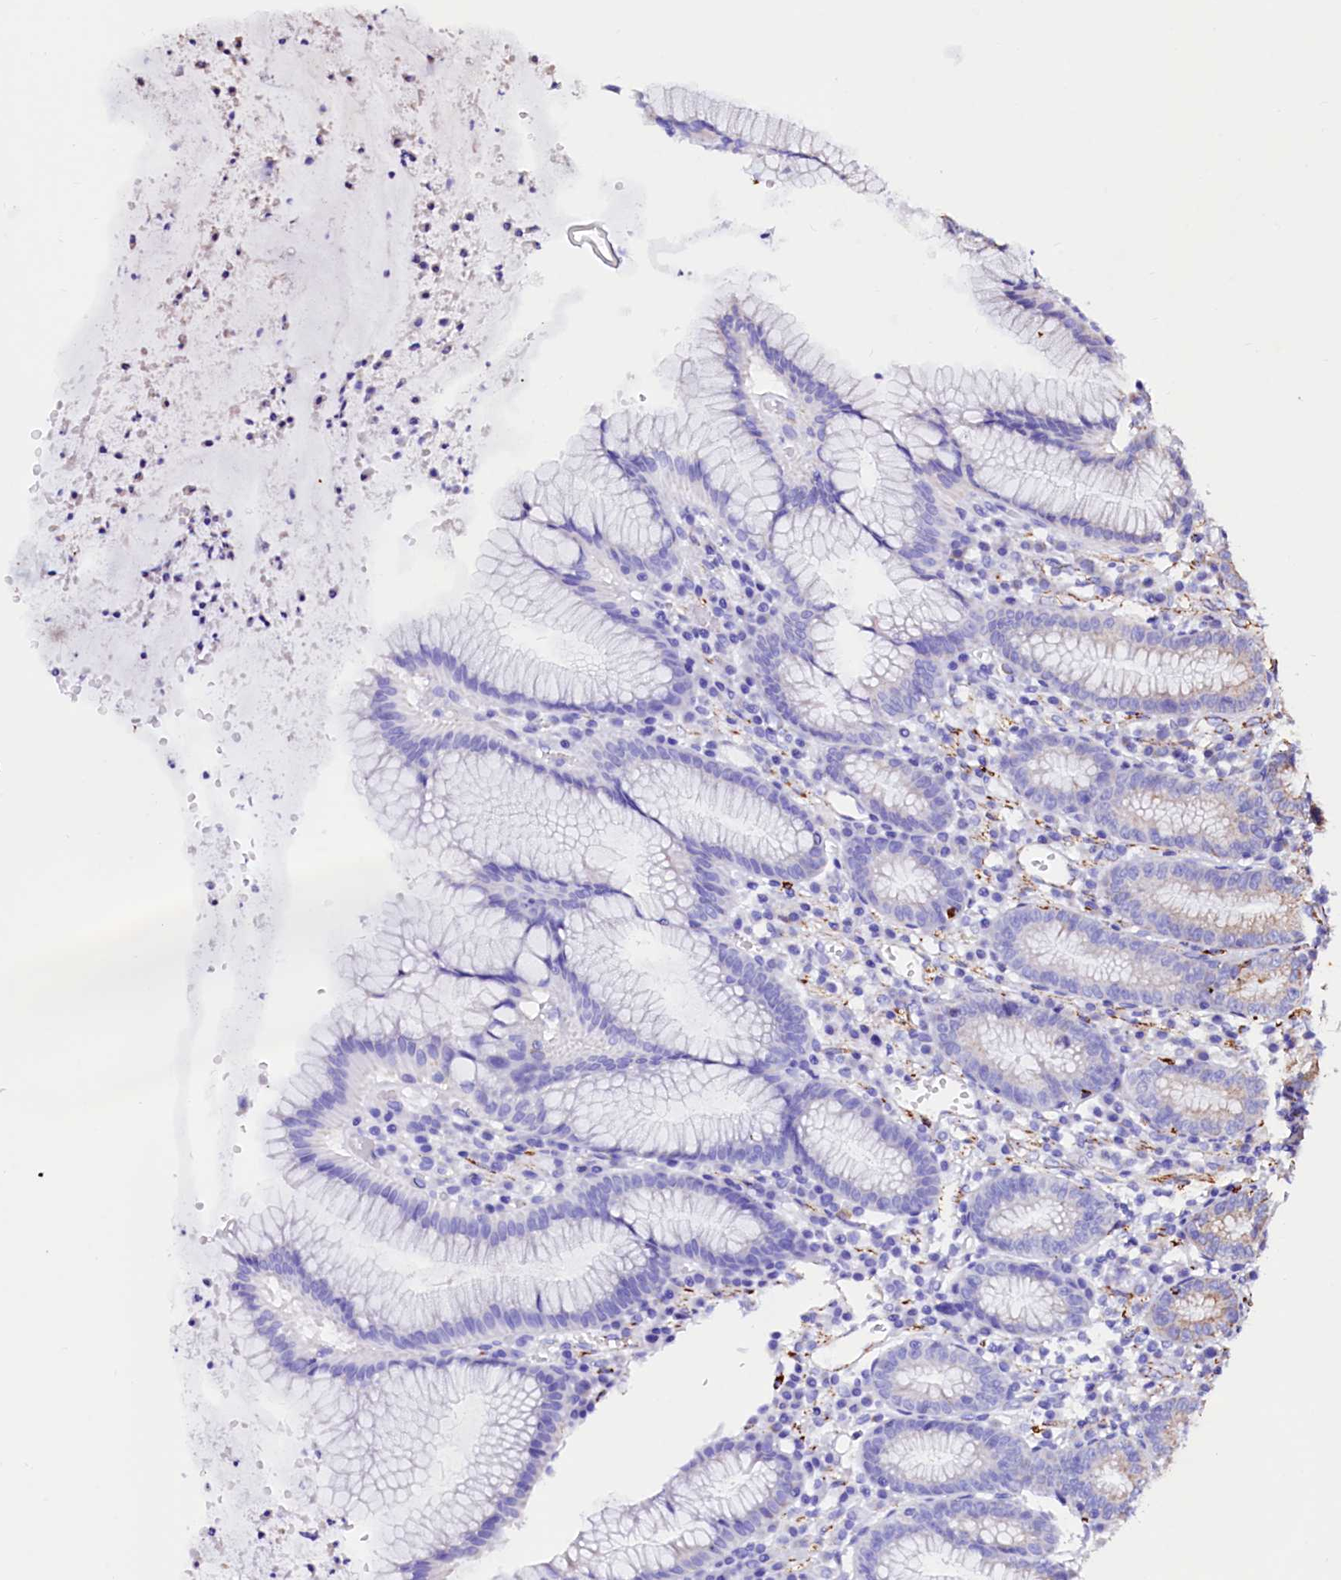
{"staining": {"intensity": "negative", "quantity": "none", "location": "none"}, "tissue": "stomach", "cell_type": "Glandular cells", "image_type": "normal", "snomed": [{"axis": "morphology", "description": "Normal tissue, NOS"}, {"axis": "topography", "description": "Stomach"}], "caption": "A high-resolution histopathology image shows immunohistochemistry staining of normal stomach, which displays no significant positivity in glandular cells. The staining was performed using DAB (3,3'-diaminobenzidine) to visualize the protein expression in brown, while the nuclei were stained in blue with hematoxylin (Magnification: 20x).", "gene": "MAOB", "patient": {"sex": "male", "age": 55}}